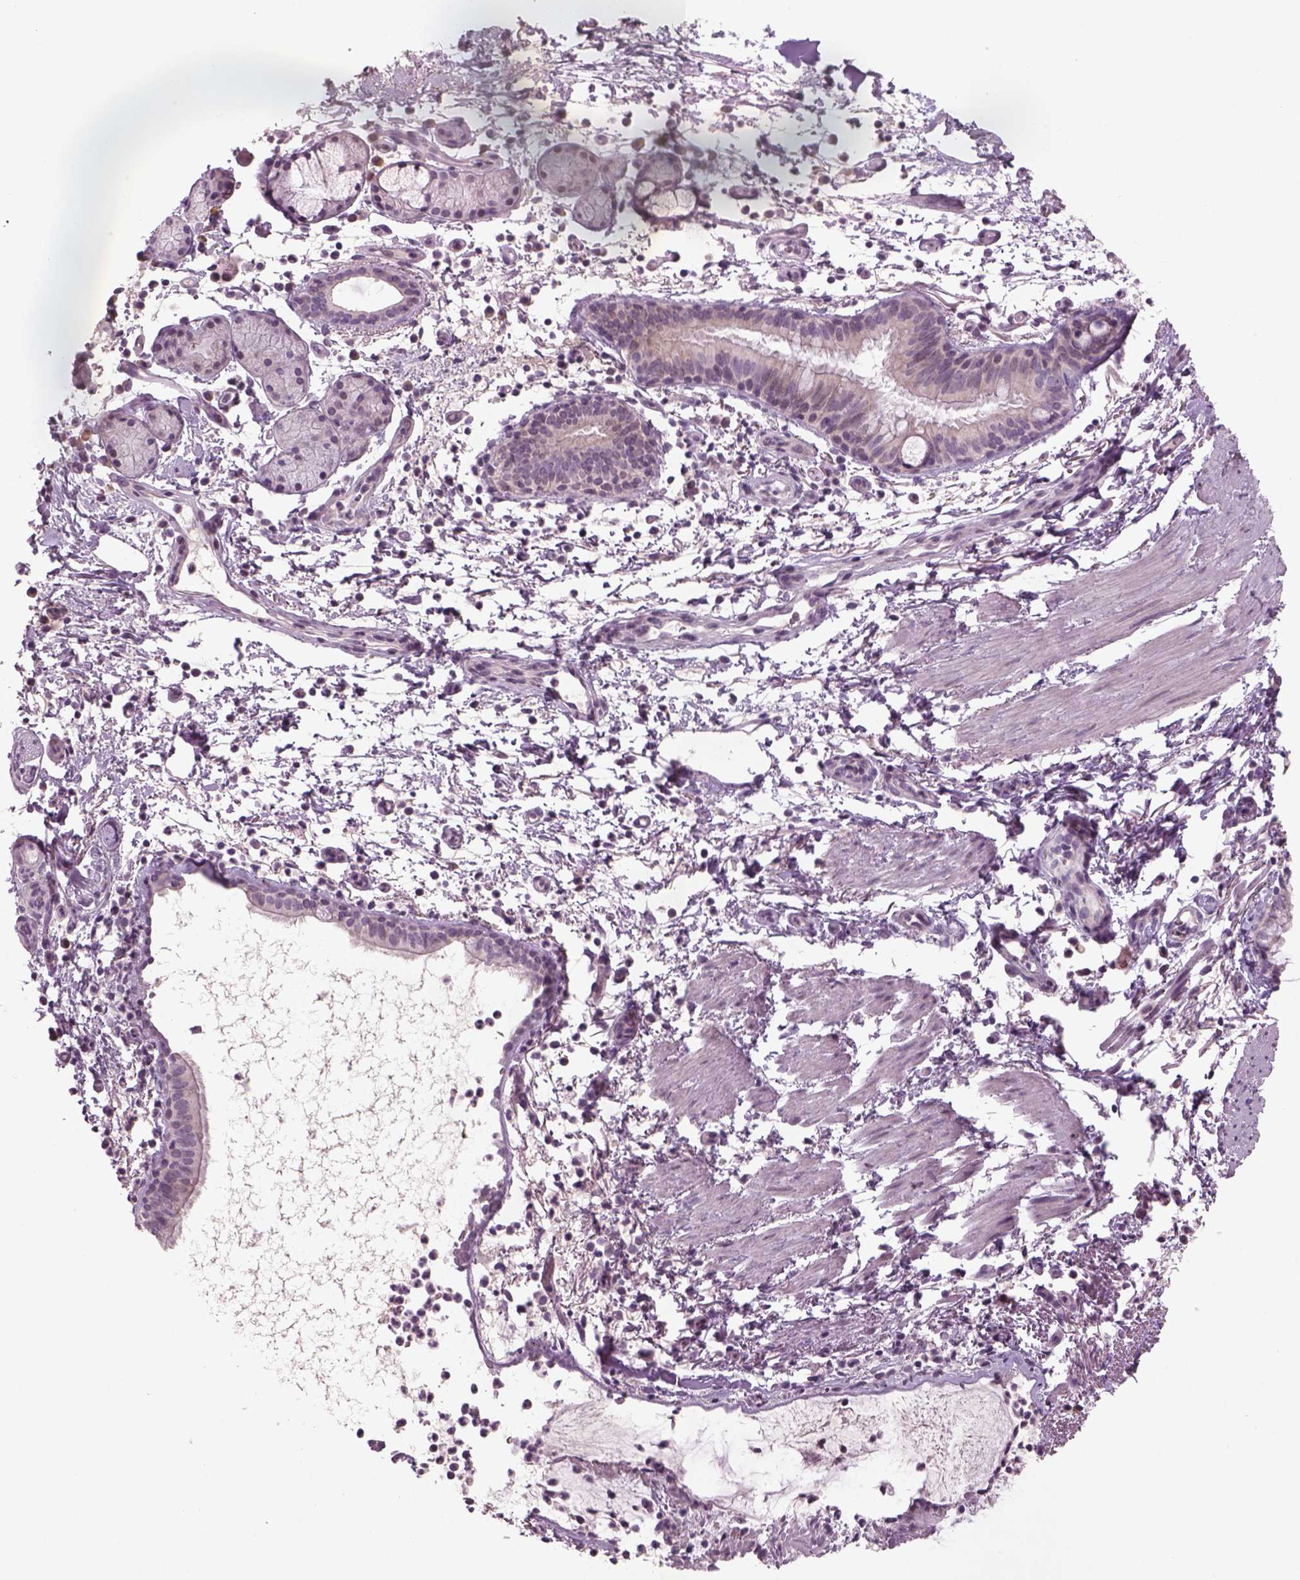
{"staining": {"intensity": "negative", "quantity": "none", "location": "none"}, "tissue": "bronchus", "cell_type": "Respiratory epithelial cells", "image_type": "normal", "snomed": [{"axis": "morphology", "description": "Normal tissue, NOS"}, {"axis": "topography", "description": "Bronchus"}], "caption": "This histopathology image is of benign bronchus stained with immunohistochemistry (IHC) to label a protein in brown with the nuclei are counter-stained blue. There is no staining in respiratory epithelial cells.", "gene": "PENK", "patient": {"sex": "female", "age": 64}}